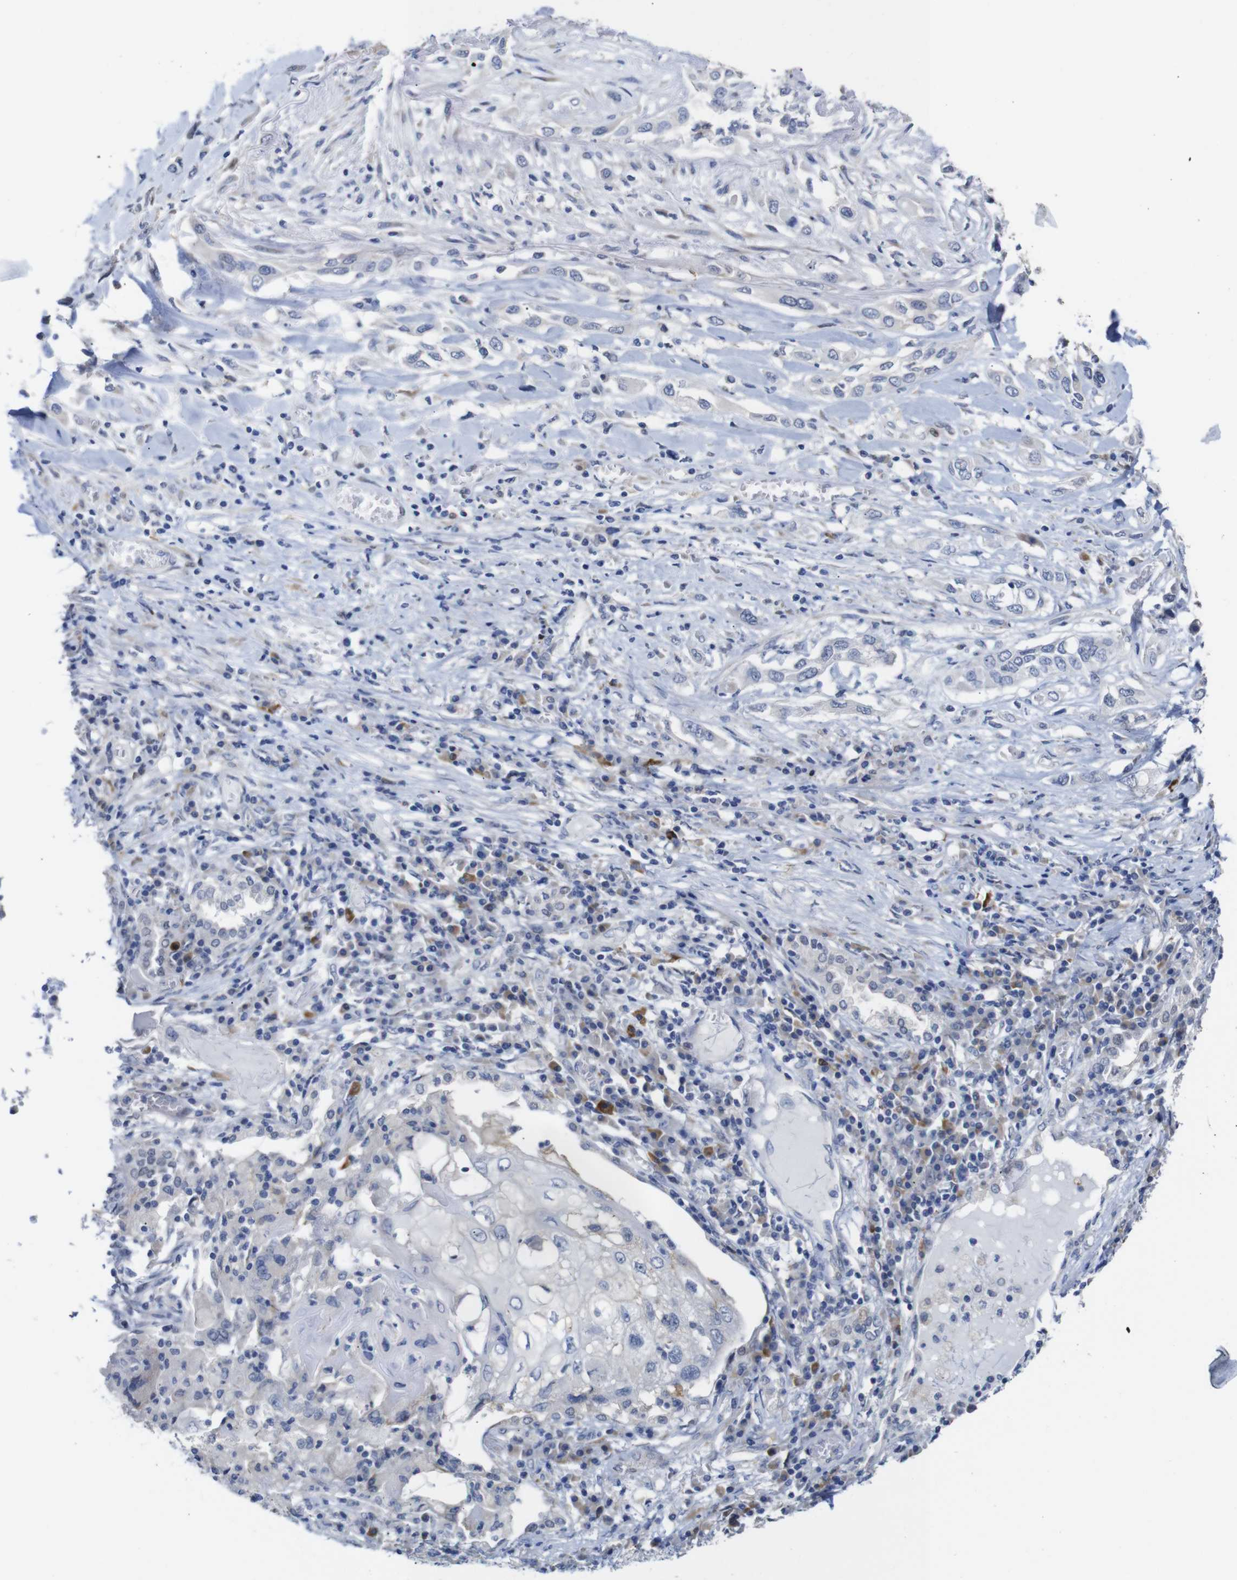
{"staining": {"intensity": "negative", "quantity": "none", "location": "none"}, "tissue": "lung cancer", "cell_type": "Tumor cells", "image_type": "cancer", "snomed": [{"axis": "morphology", "description": "Squamous cell carcinoma, NOS"}, {"axis": "topography", "description": "Lung"}], "caption": "Human lung squamous cell carcinoma stained for a protein using IHC reveals no expression in tumor cells.", "gene": "TCEAL9", "patient": {"sex": "male", "age": 71}}